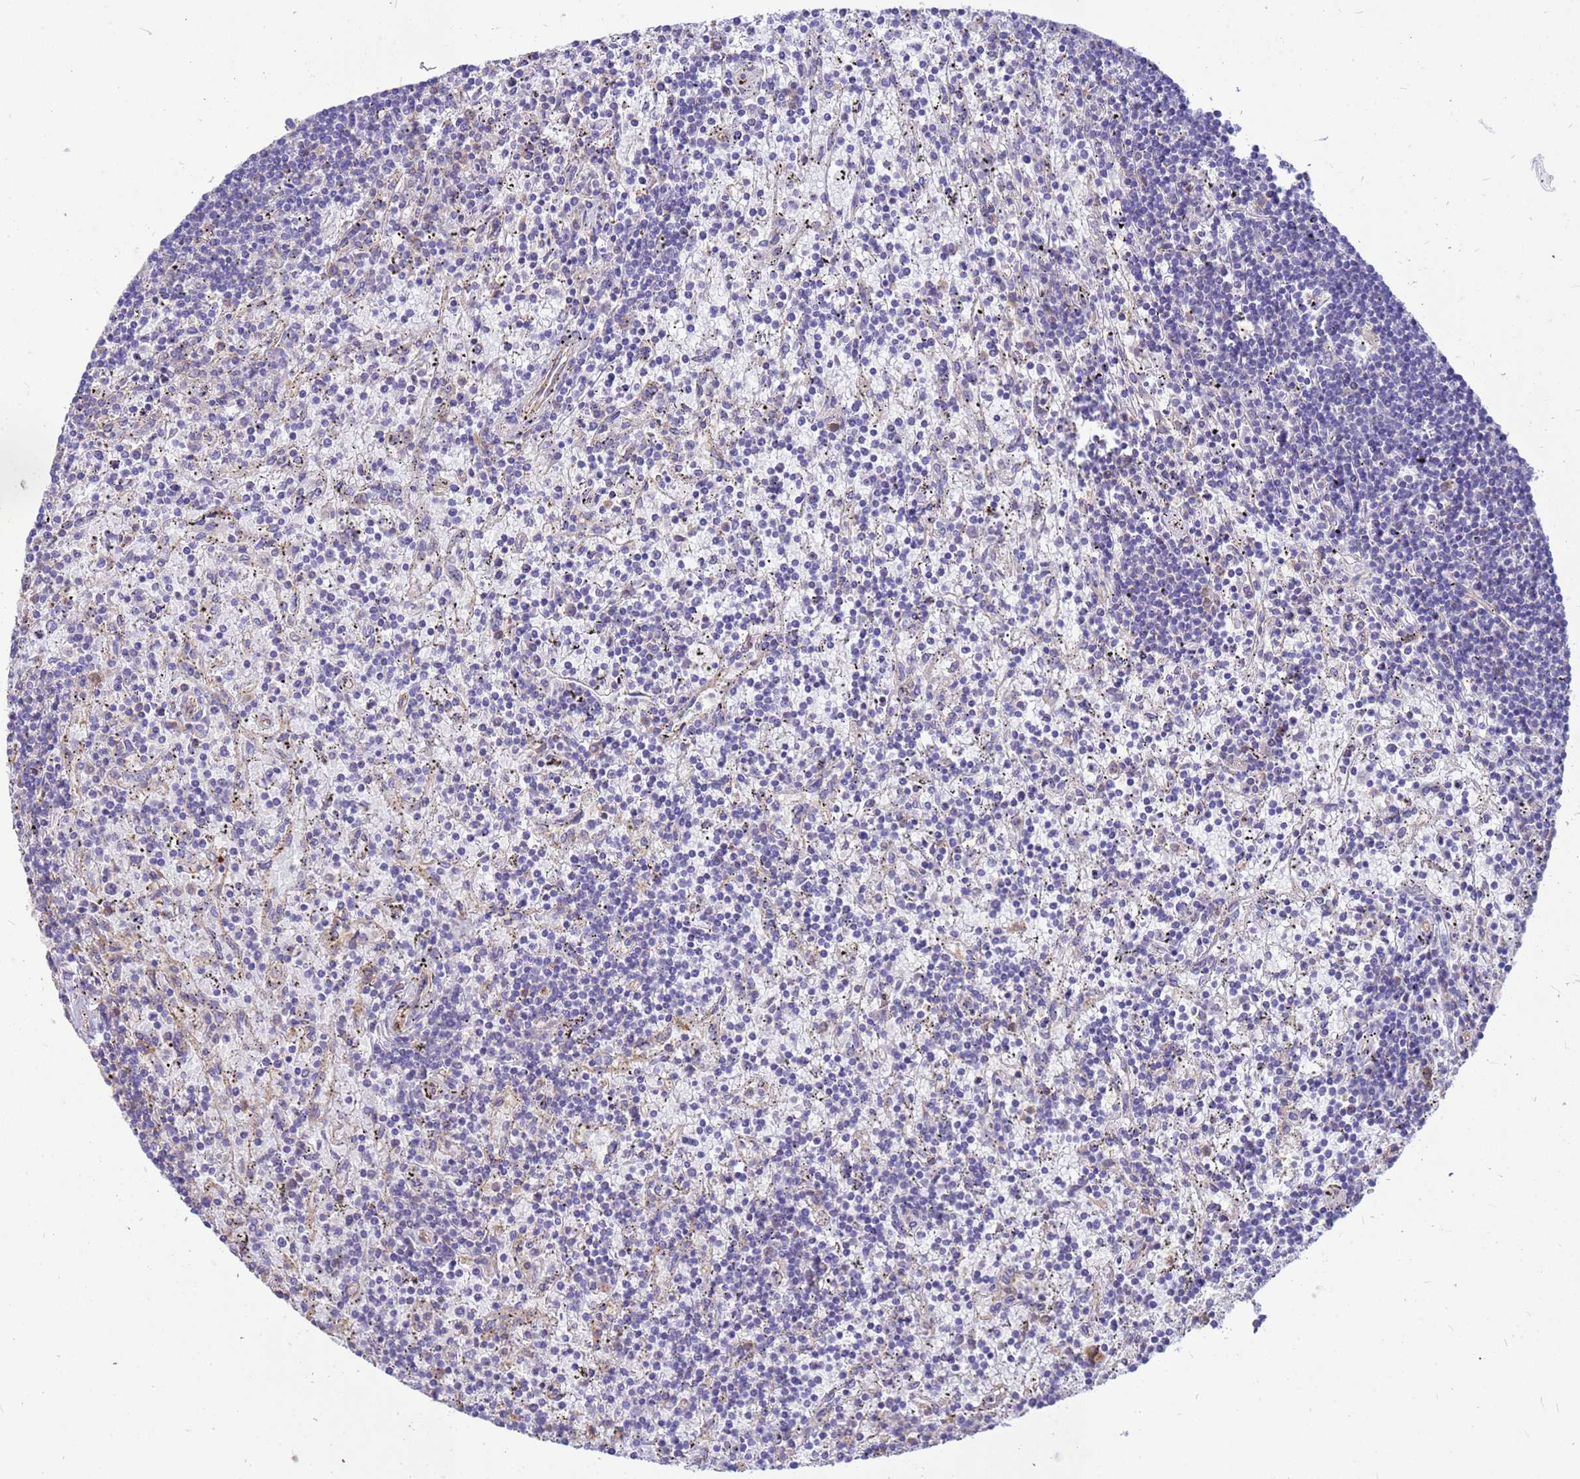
{"staining": {"intensity": "negative", "quantity": "none", "location": "none"}, "tissue": "lymphoma", "cell_type": "Tumor cells", "image_type": "cancer", "snomed": [{"axis": "morphology", "description": "Malignant lymphoma, non-Hodgkin's type, Low grade"}, {"axis": "topography", "description": "Spleen"}], "caption": "Tumor cells are negative for brown protein staining in malignant lymphoma, non-Hodgkin's type (low-grade).", "gene": "TUBB1", "patient": {"sex": "male", "age": 76}}